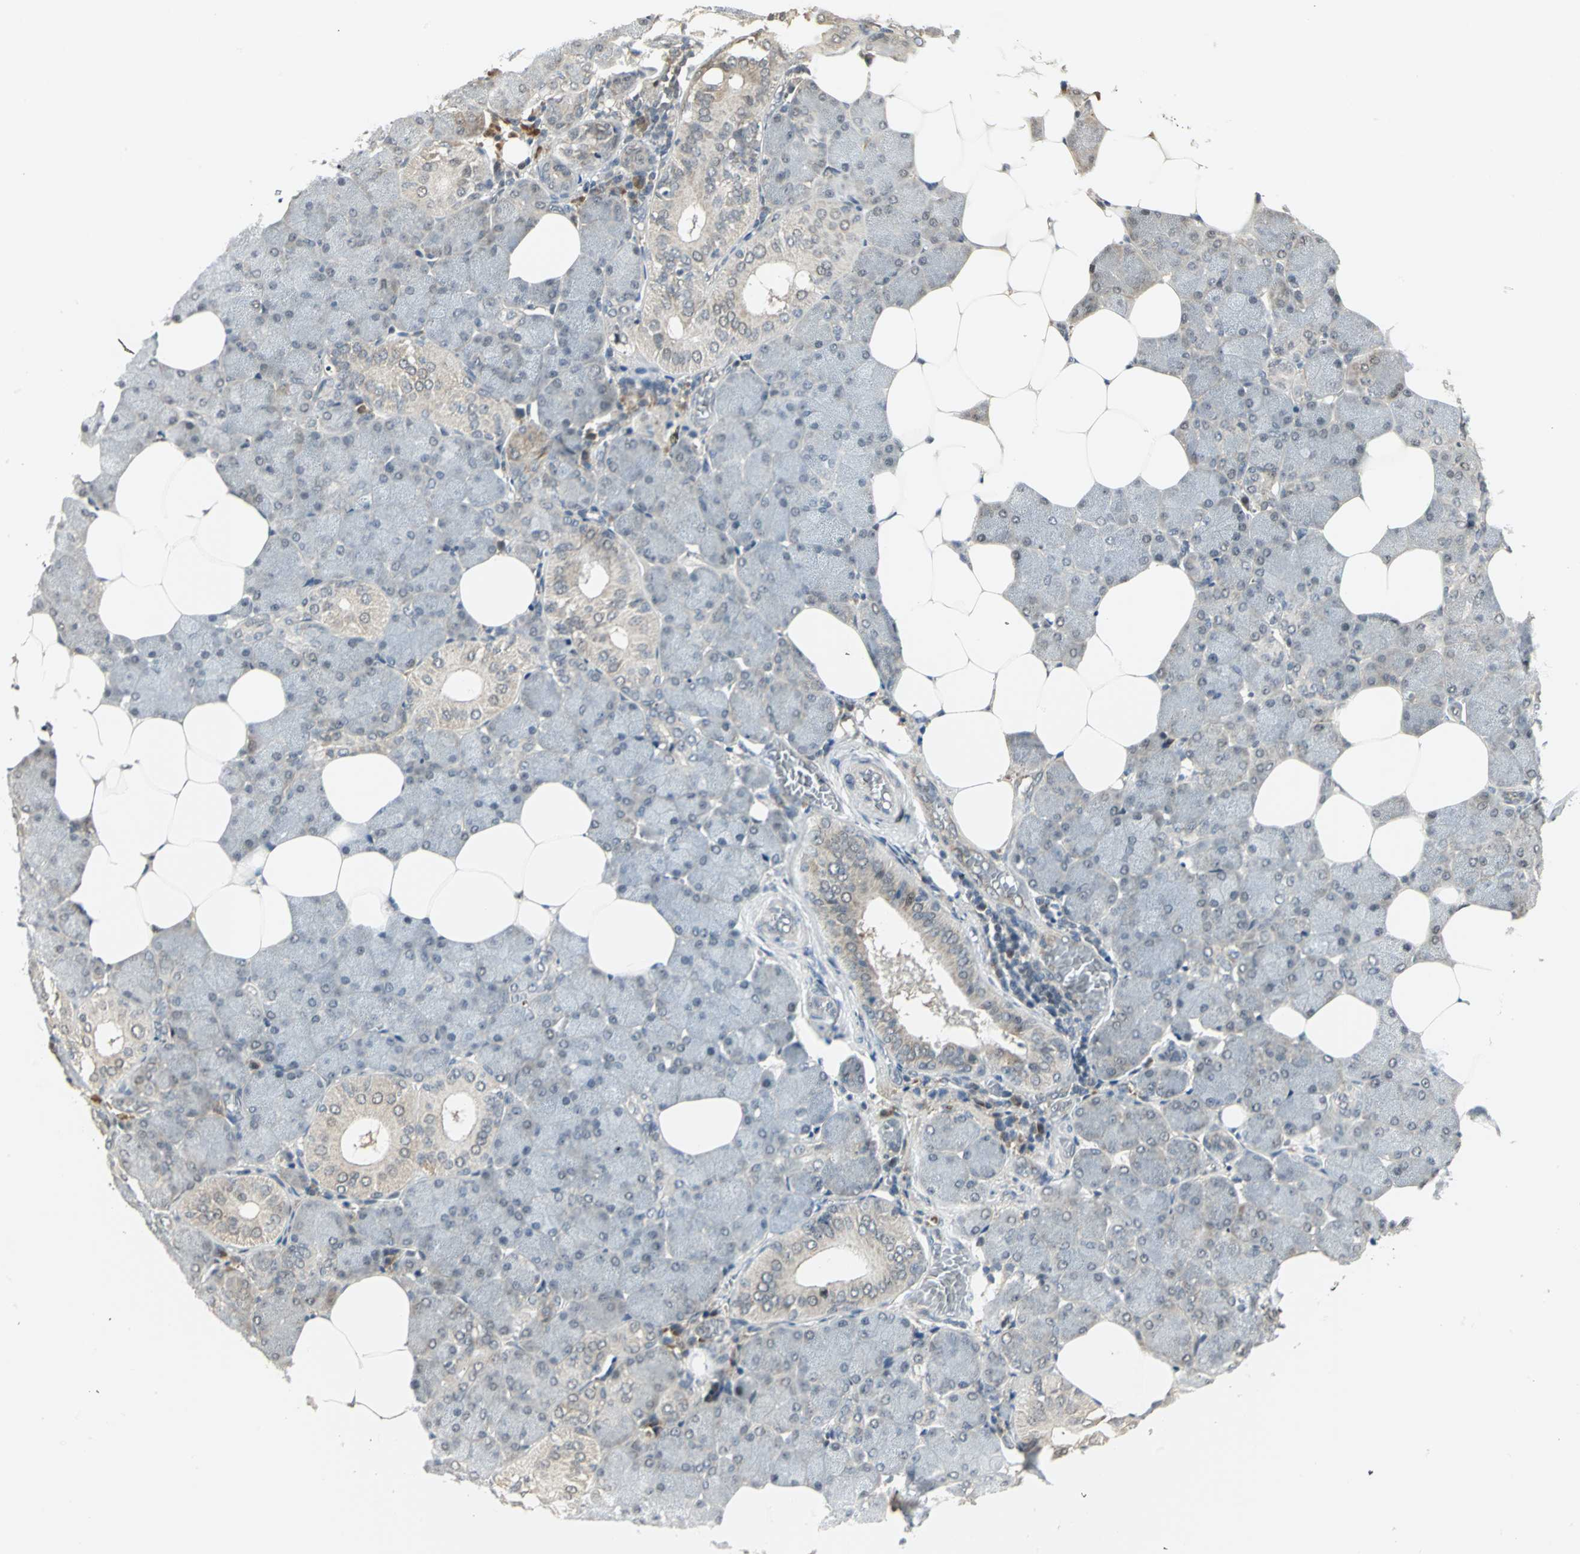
{"staining": {"intensity": "moderate", "quantity": ">75%", "location": "cytoplasmic/membranous,nuclear"}, "tissue": "salivary gland", "cell_type": "Glandular cells", "image_type": "normal", "snomed": [{"axis": "morphology", "description": "Normal tissue, NOS"}, {"axis": "morphology", "description": "Adenoma, NOS"}, {"axis": "topography", "description": "Salivary gland"}], "caption": "About >75% of glandular cells in benign human salivary gland display moderate cytoplasmic/membranous,nuclear protein expression as visualized by brown immunohistochemical staining.", "gene": "PSMC4", "patient": {"sex": "female", "age": 32}}